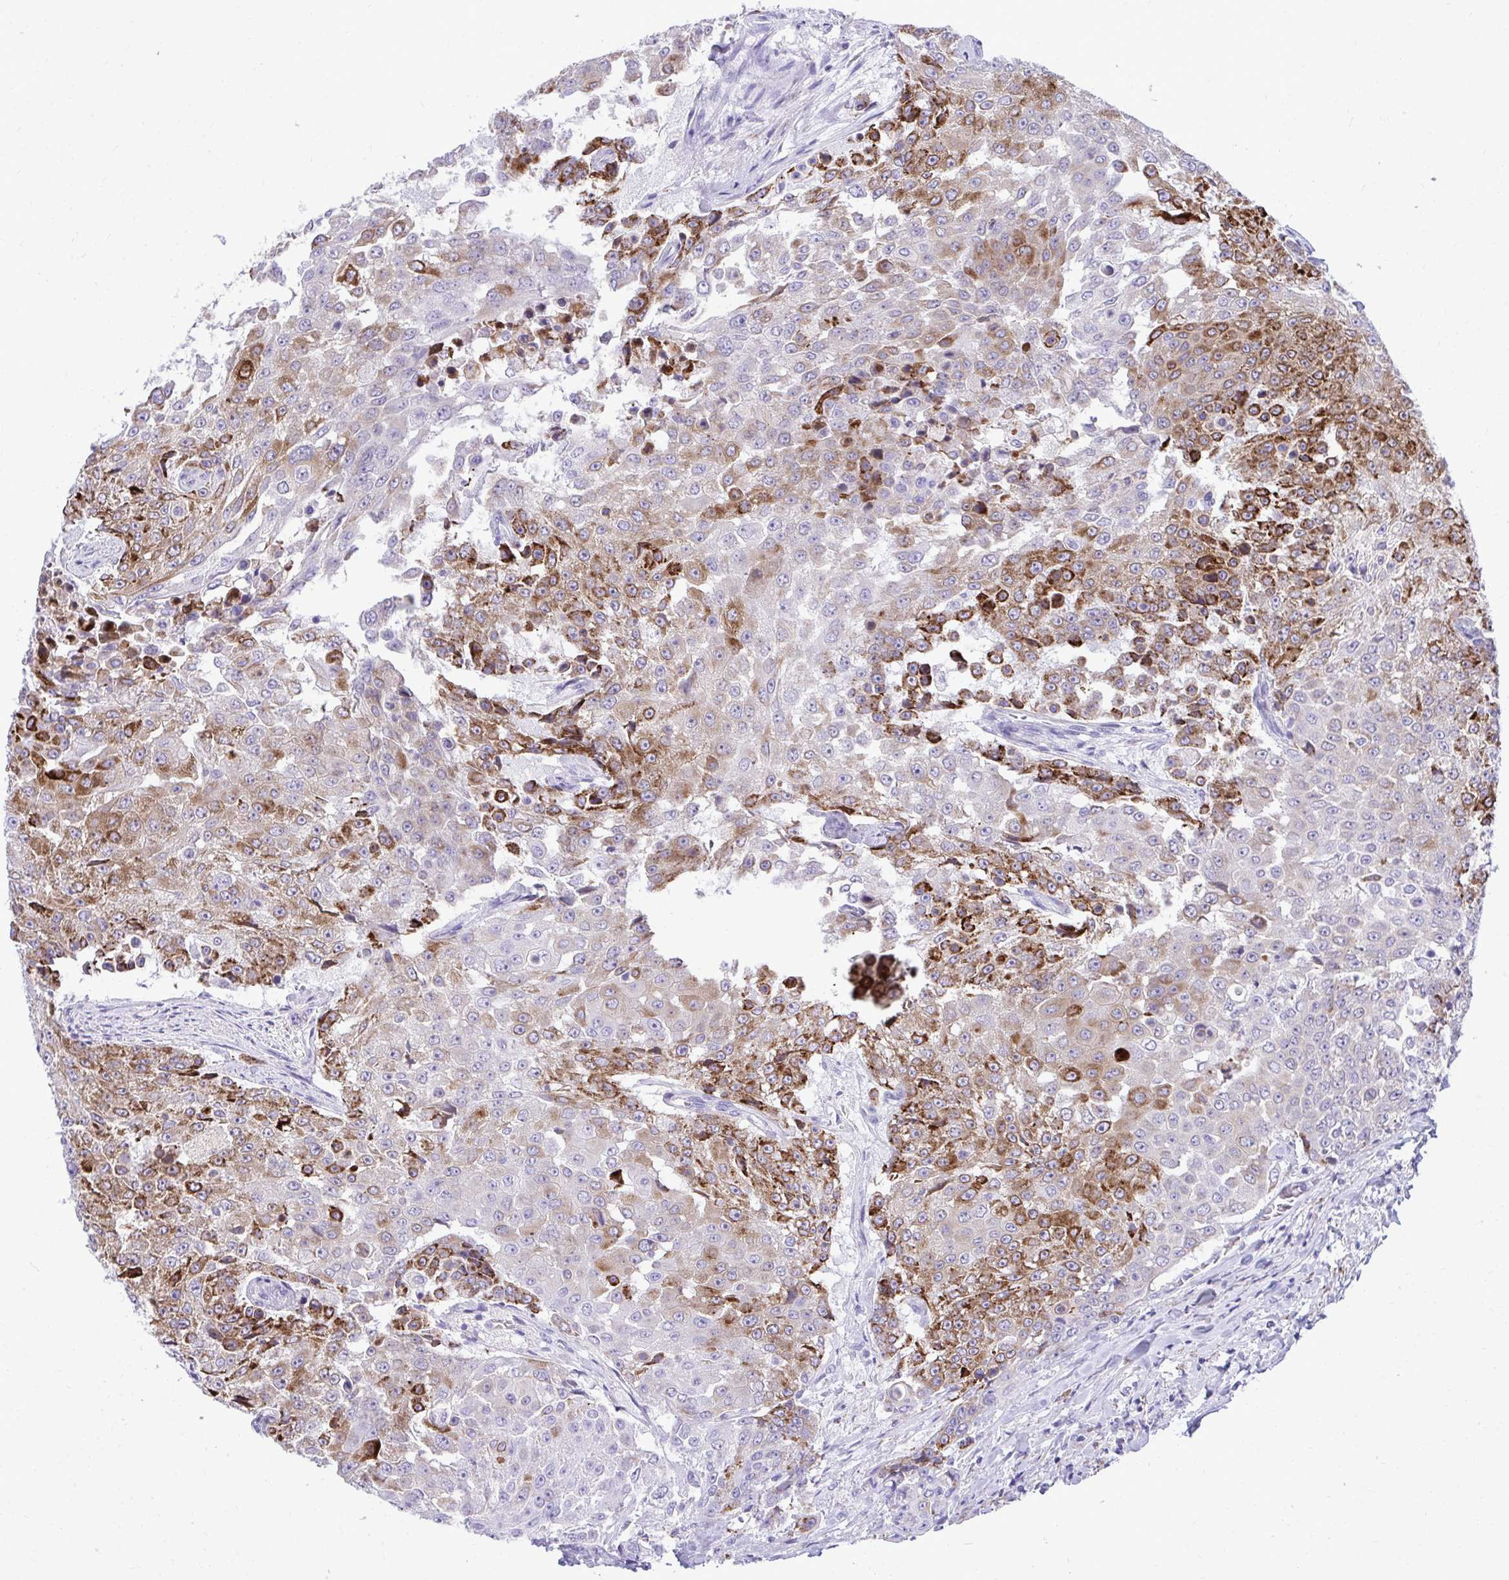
{"staining": {"intensity": "strong", "quantity": "25%-75%", "location": "cytoplasmic/membranous"}, "tissue": "urothelial cancer", "cell_type": "Tumor cells", "image_type": "cancer", "snomed": [{"axis": "morphology", "description": "Urothelial carcinoma, High grade"}, {"axis": "topography", "description": "Urinary bladder"}], "caption": "Tumor cells demonstrate high levels of strong cytoplasmic/membranous expression in approximately 25%-75% of cells in urothelial carcinoma (high-grade). The protein of interest is shown in brown color, while the nuclei are stained blue.", "gene": "AIG1", "patient": {"sex": "female", "age": 63}}